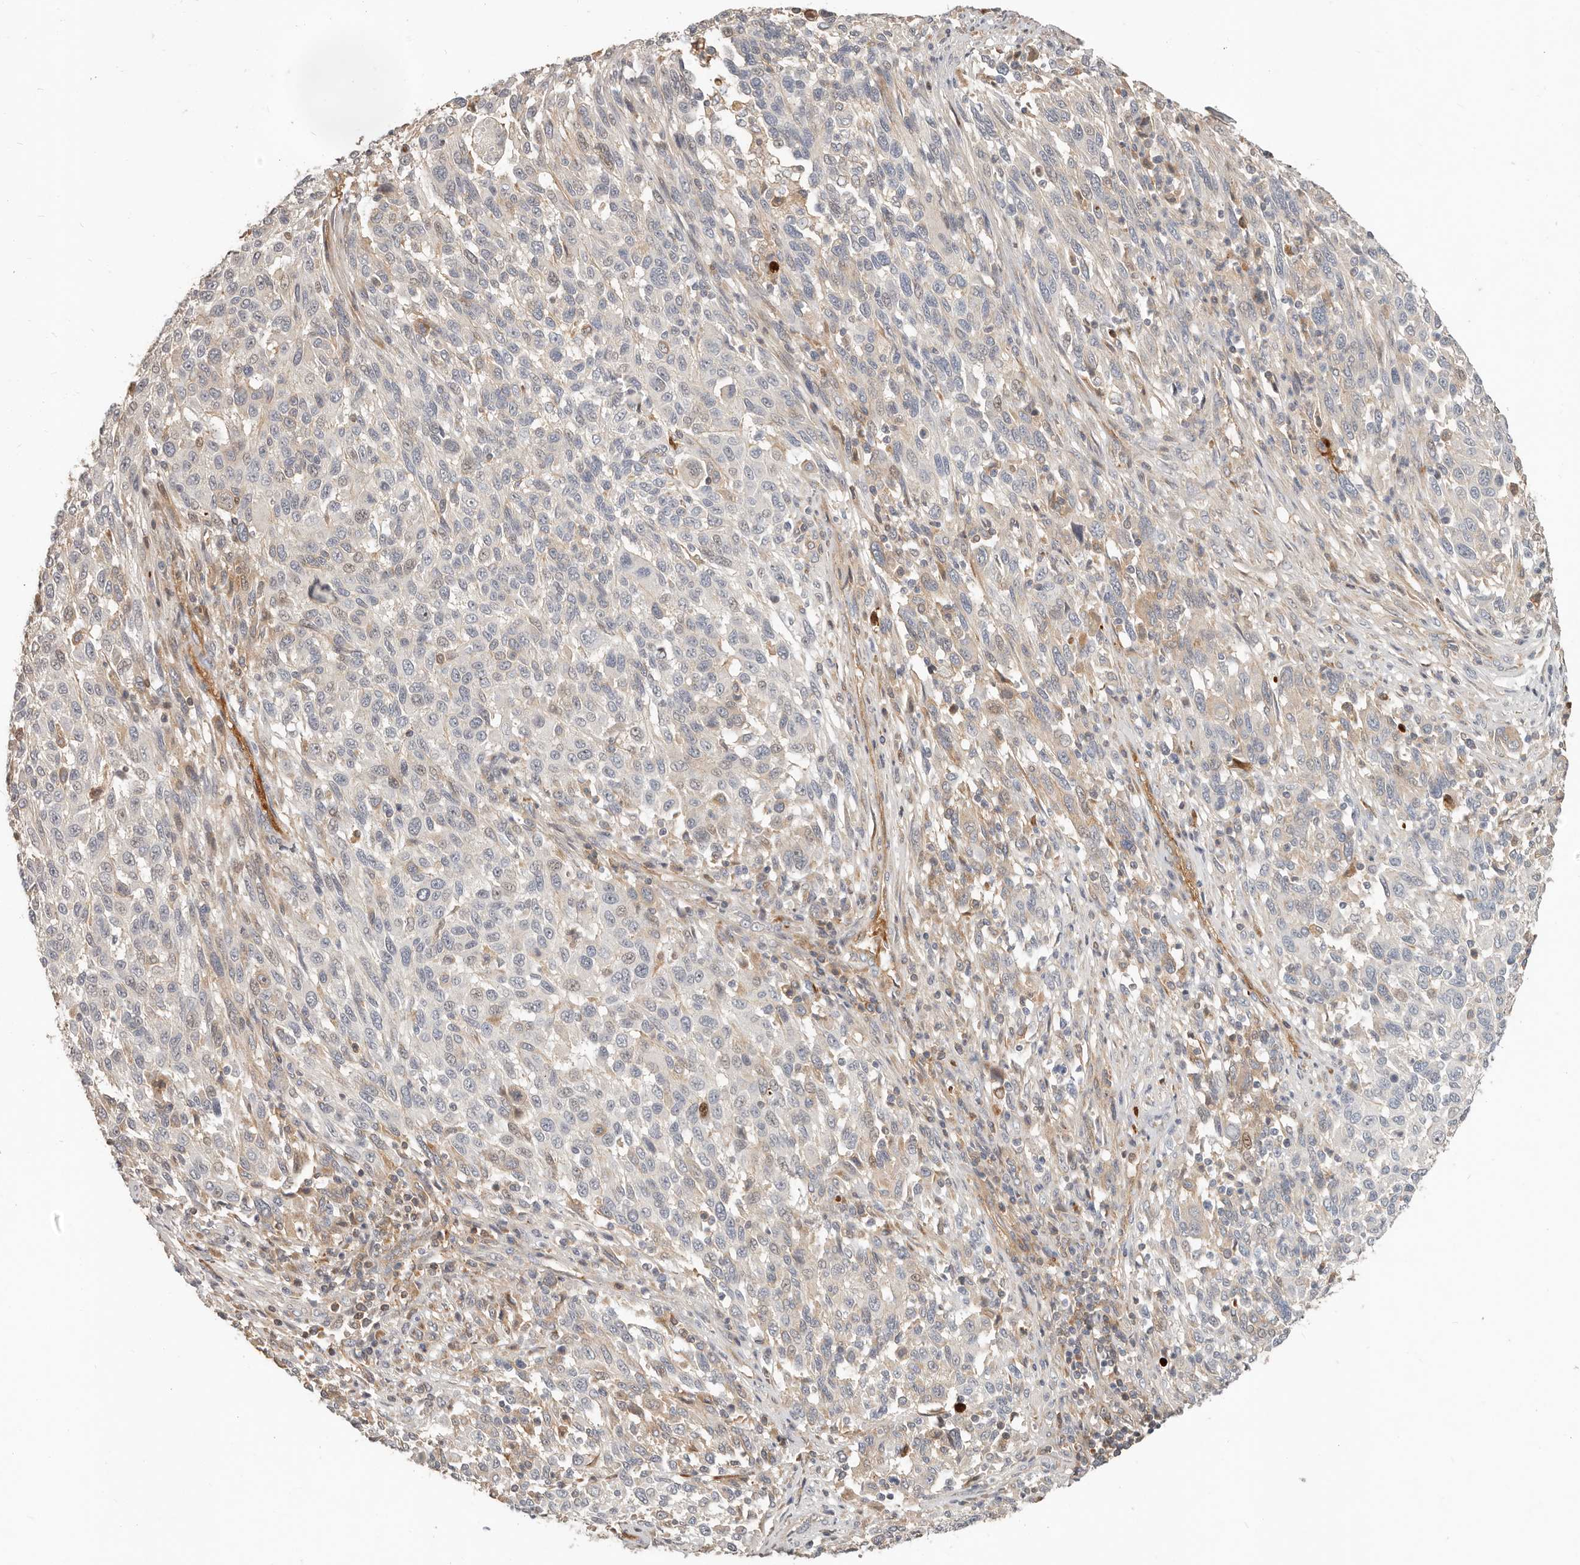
{"staining": {"intensity": "negative", "quantity": "none", "location": "none"}, "tissue": "melanoma", "cell_type": "Tumor cells", "image_type": "cancer", "snomed": [{"axis": "morphology", "description": "Malignant melanoma, Metastatic site"}, {"axis": "topography", "description": "Lymph node"}], "caption": "IHC photomicrograph of human melanoma stained for a protein (brown), which displays no expression in tumor cells.", "gene": "MTFR2", "patient": {"sex": "male", "age": 61}}